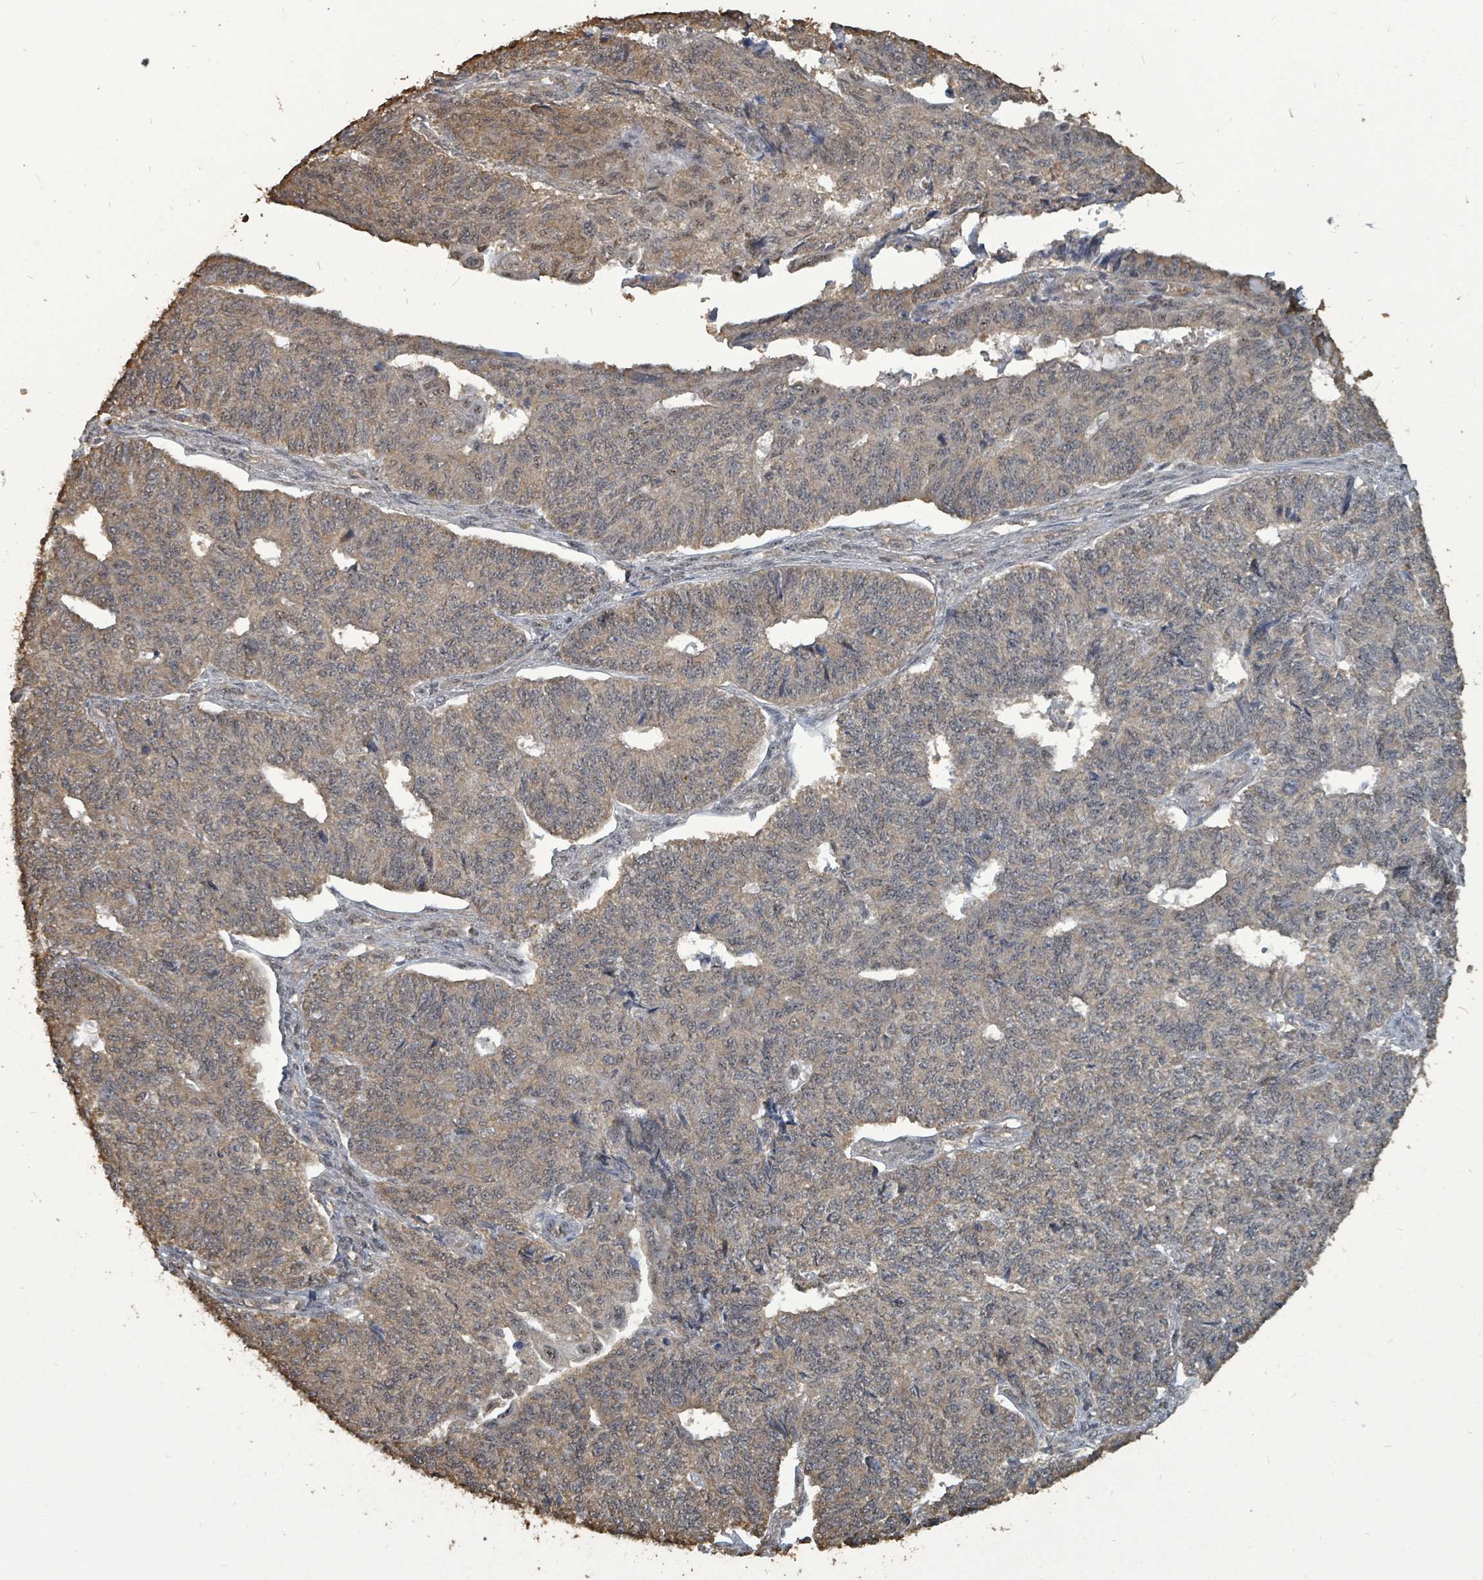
{"staining": {"intensity": "weak", "quantity": "25%-75%", "location": "cytoplasmic/membranous"}, "tissue": "endometrial cancer", "cell_type": "Tumor cells", "image_type": "cancer", "snomed": [{"axis": "morphology", "description": "Adenocarcinoma, NOS"}, {"axis": "topography", "description": "Endometrium"}], "caption": "Endometrial cancer (adenocarcinoma) was stained to show a protein in brown. There is low levels of weak cytoplasmic/membranous expression in approximately 25%-75% of tumor cells. The protein of interest is stained brown, and the nuclei are stained in blue (DAB (3,3'-diaminobenzidine) IHC with brightfield microscopy, high magnification).", "gene": "C6orf52", "patient": {"sex": "female", "age": 32}}